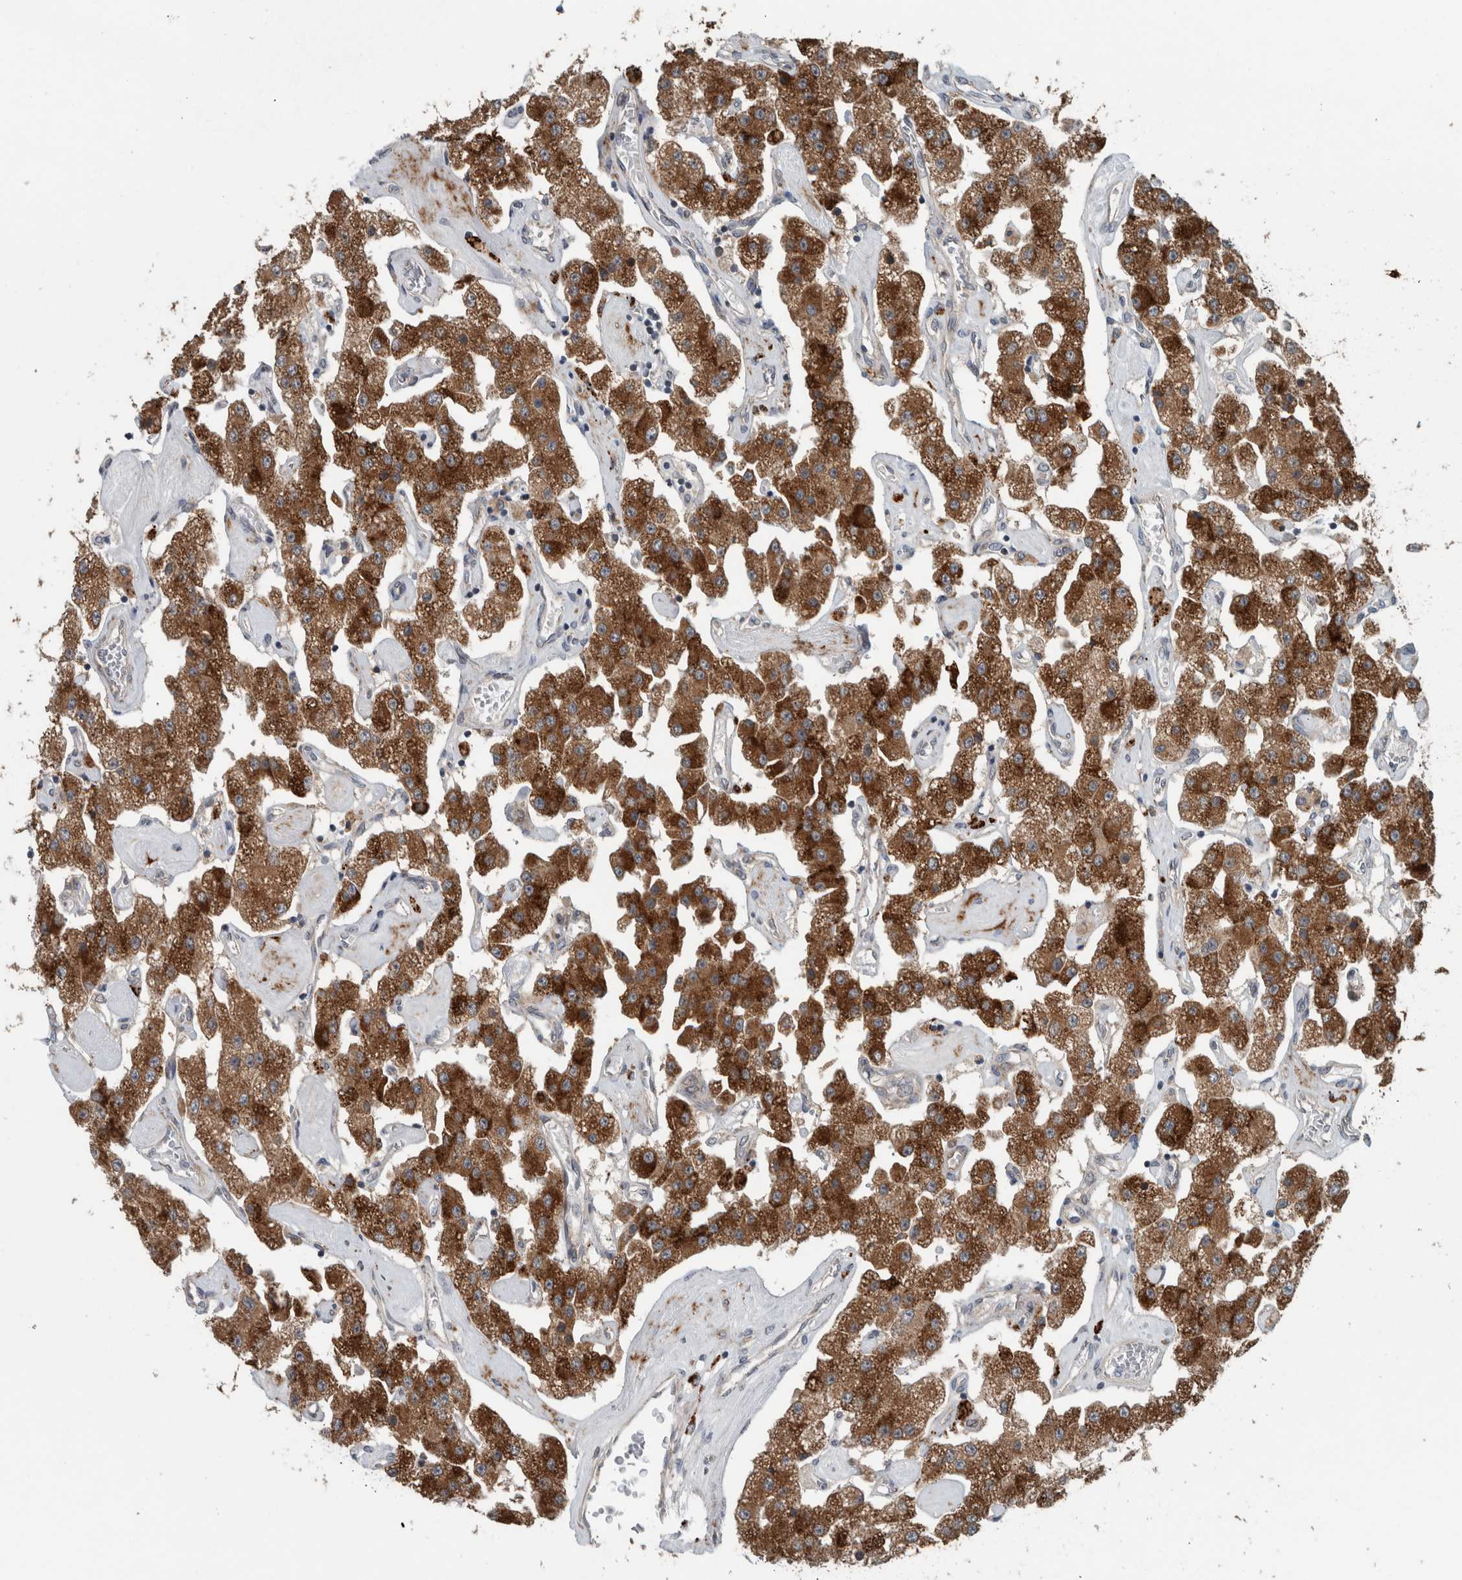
{"staining": {"intensity": "strong", "quantity": ">75%", "location": "cytoplasmic/membranous"}, "tissue": "carcinoid", "cell_type": "Tumor cells", "image_type": "cancer", "snomed": [{"axis": "morphology", "description": "Carcinoid, malignant, NOS"}, {"axis": "topography", "description": "Pancreas"}], "caption": "The immunohistochemical stain shows strong cytoplasmic/membranous positivity in tumor cells of carcinoid tissue.", "gene": "GBA2", "patient": {"sex": "male", "age": 41}}